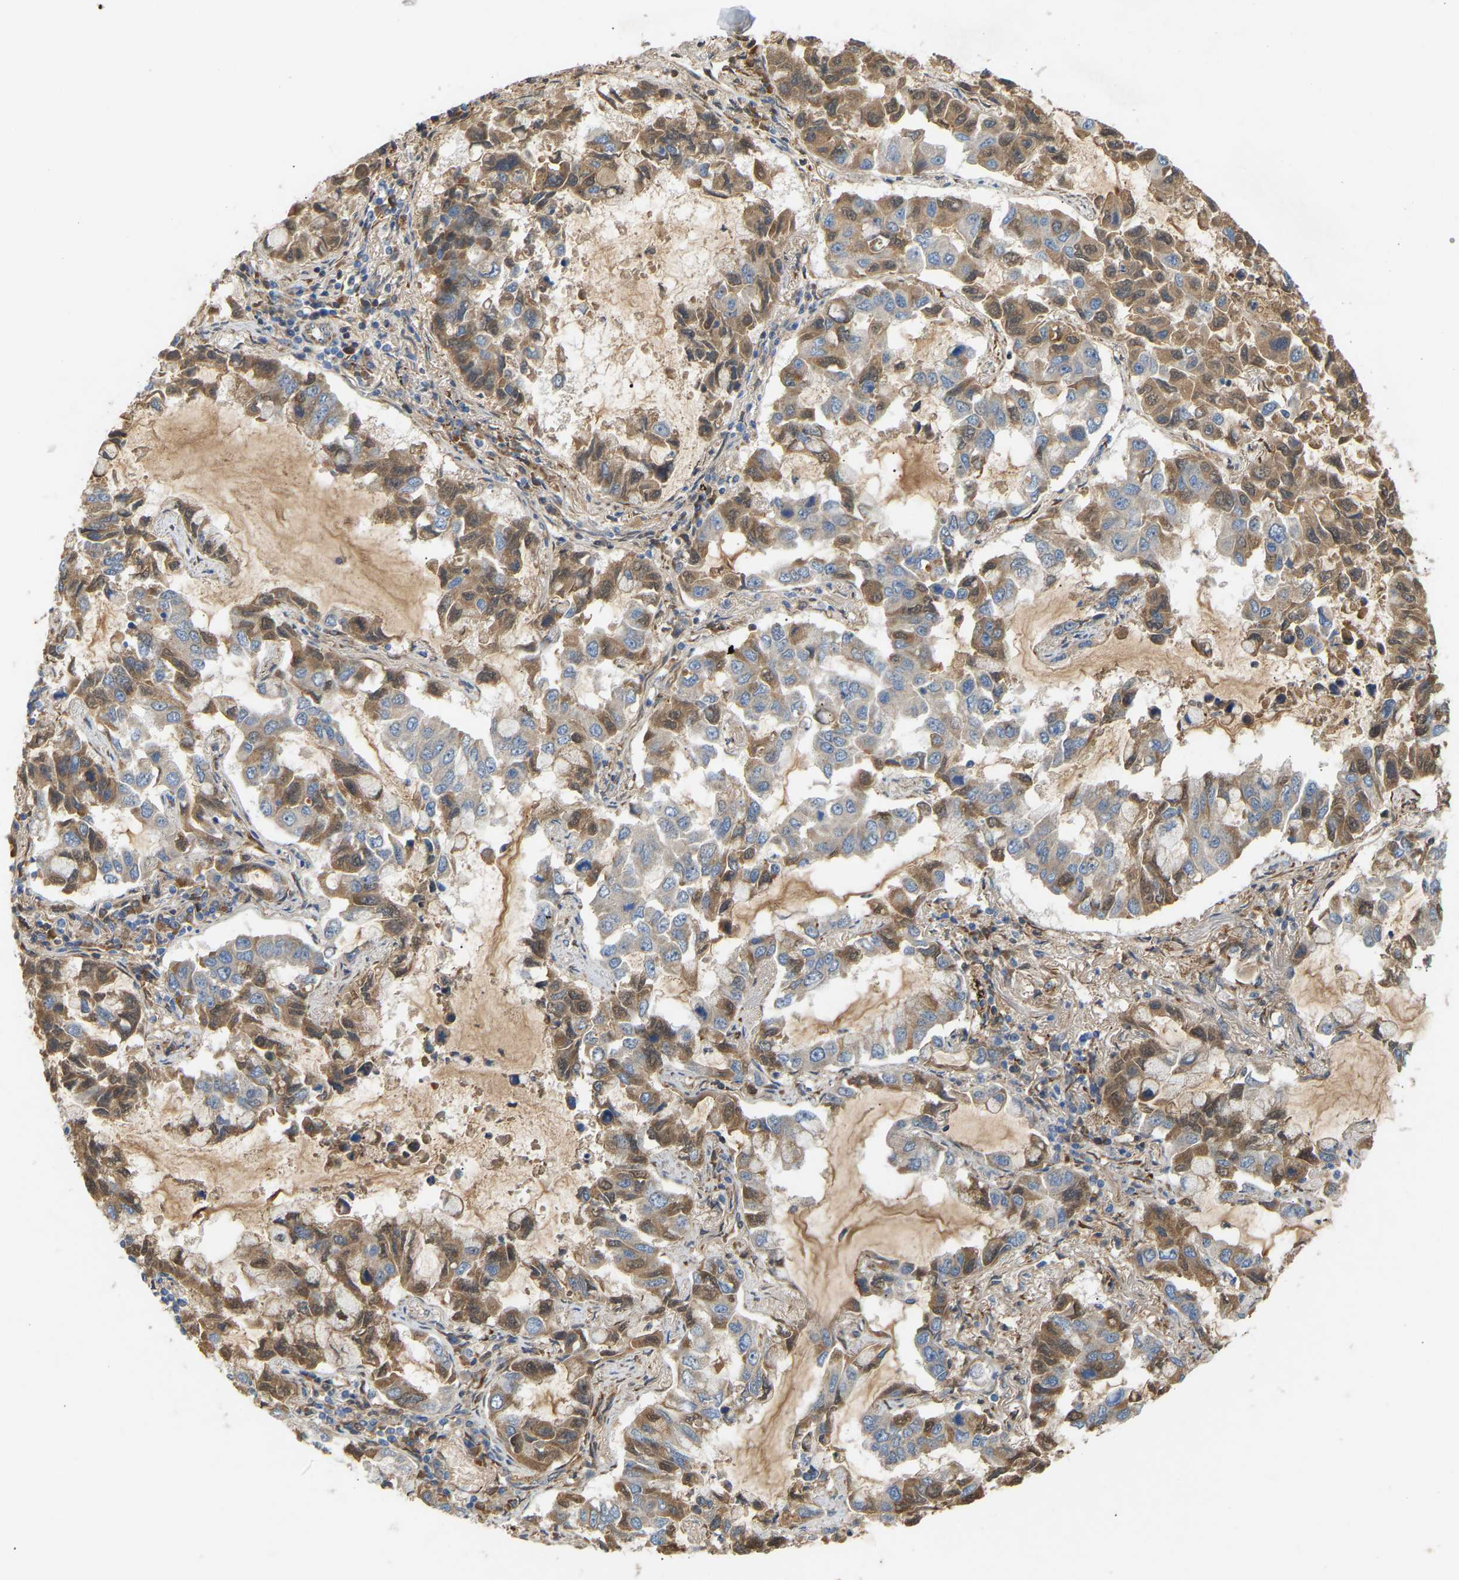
{"staining": {"intensity": "moderate", "quantity": ">75%", "location": "cytoplasmic/membranous"}, "tissue": "lung cancer", "cell_type": "Tumor cells", "image_type": "cancer", "snomed": [{"axis": "morphology", "description": "Adenocarcinoma, NOS"}, {"axis": "topography", "description": "Lung"}], "caption": "There is medium levels of moderate cytoplasmic/membranous staining in tumor cells of lung adenocarcinoma, as demonstrated by immunohistochemical staining (brown color).", "gene": "PTCD1", "patient": {"sex": "male", "age": 64}}